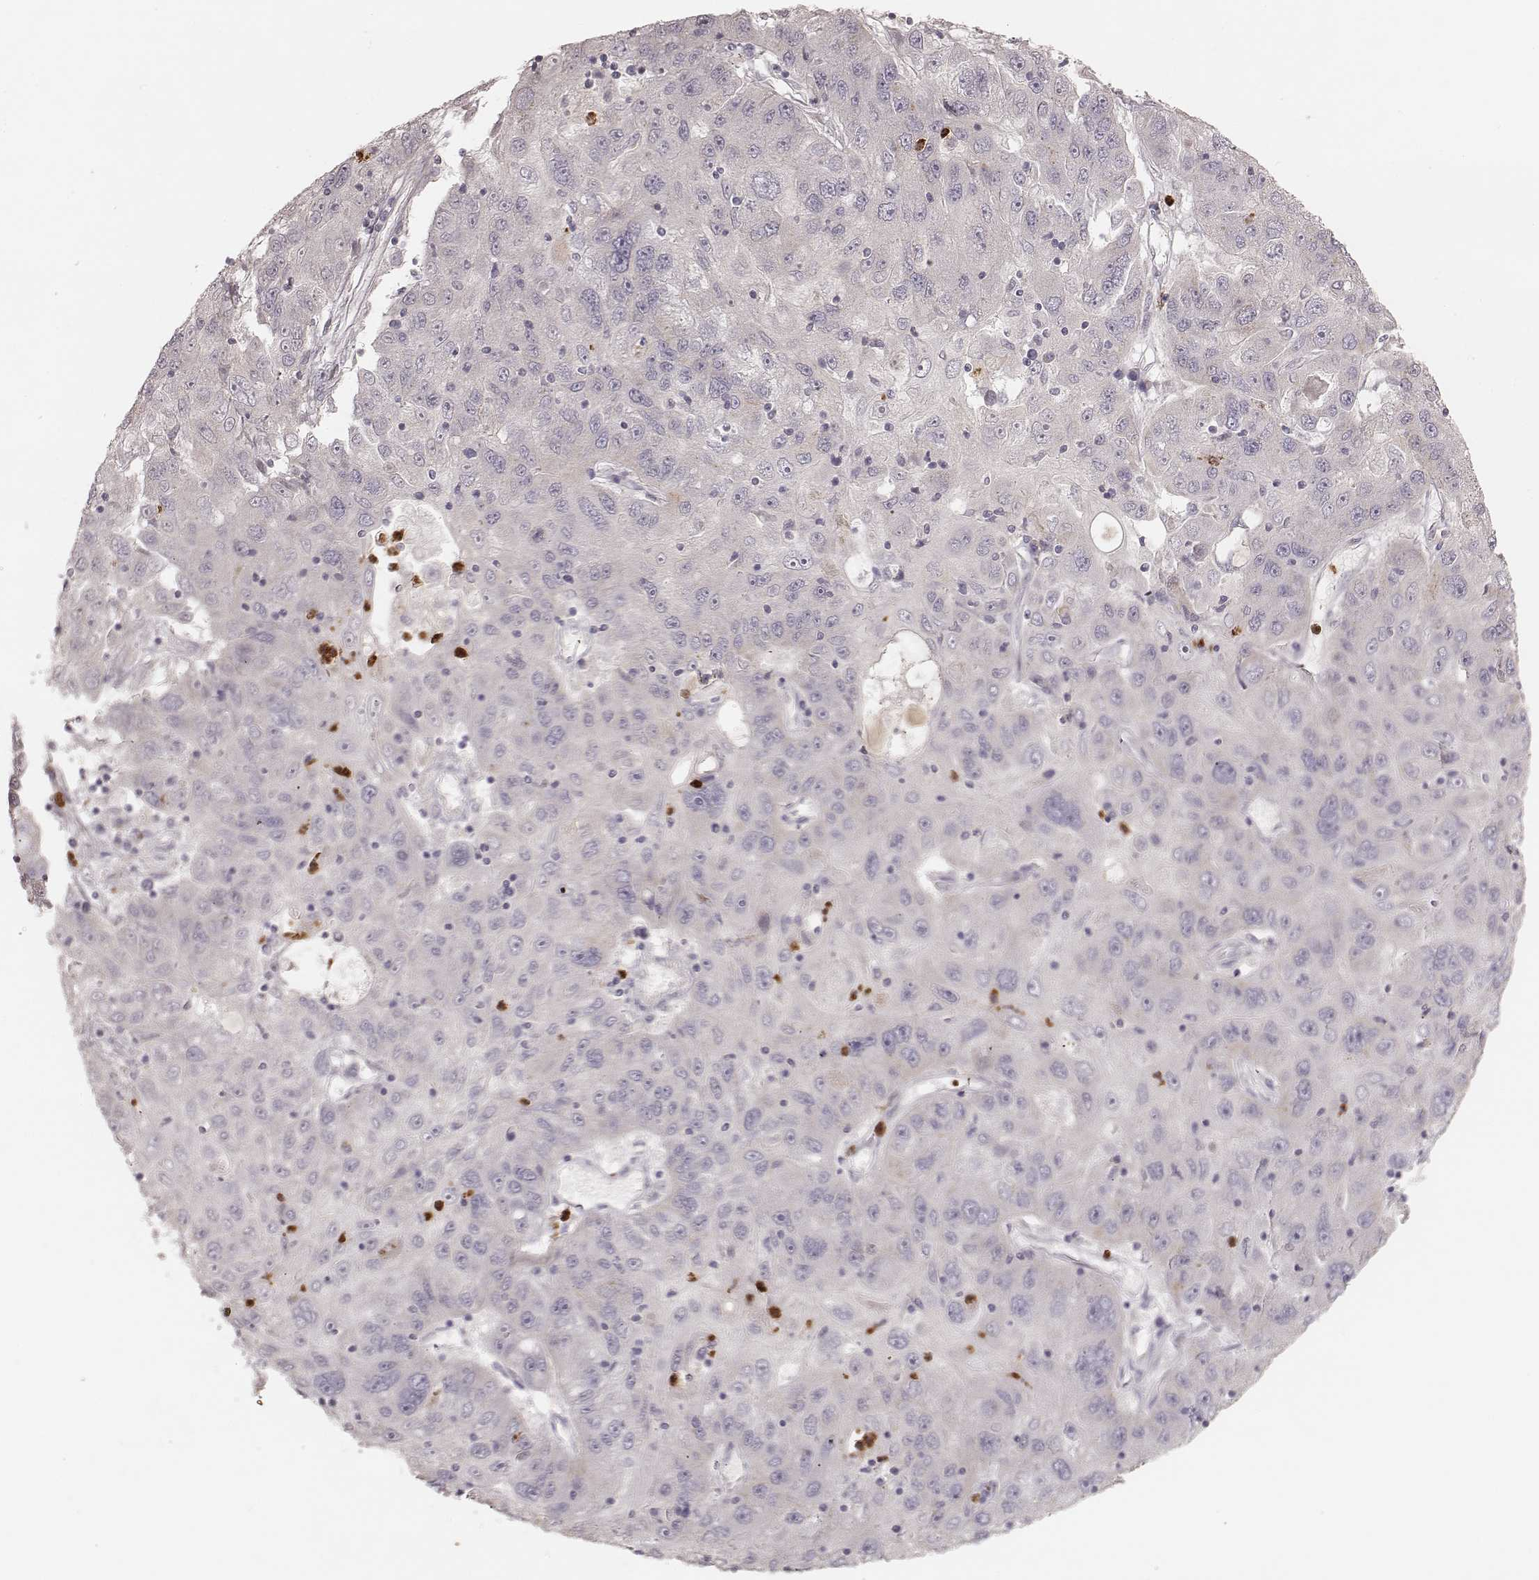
{"staining": {"intensity": "negative", "quantity": "none", "location": "none"}, "tissue": "stomach cancer", "cell_type": "Tumor cells", "image_type": "cancer", "snomed": [{"axis": "morphology", "description": "Adenocarcinoma, NOS"}, {"axis": "topography", "description": "Stomach"}], "caption": "This is an IHC histopathology image of human stomach cancer. There is no expression in tumor cells.", "gene": "ABCA7", "patient": {"sex": "male", "age": 56}}